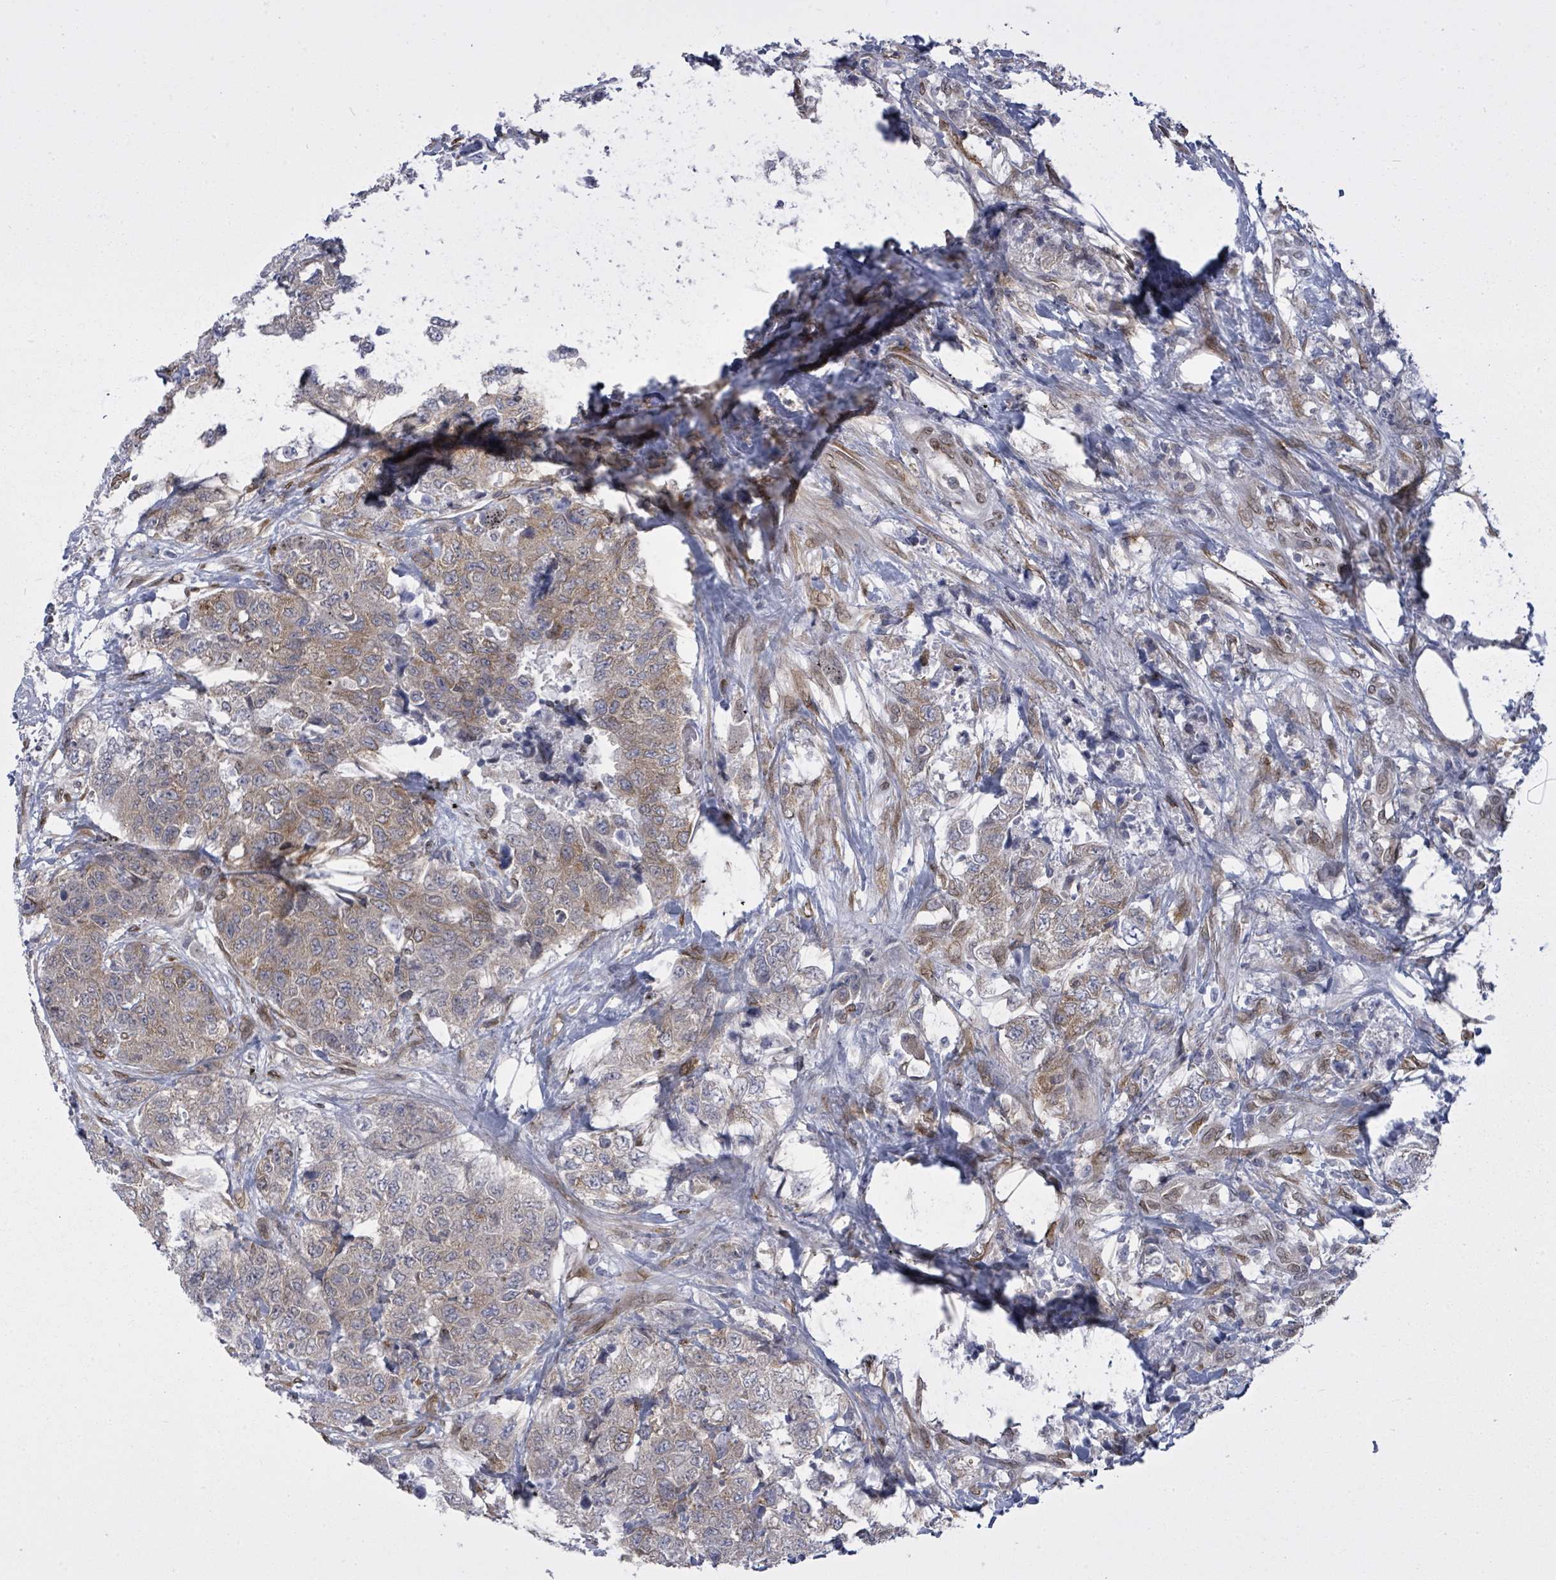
{"staining": {"intensity": "moderate", "quantity": ">75%", "location": "cytoplasmic/membranous"}, "tissue": "urothelial cancer", "cell_type": "Tumor cells", "image_type": "cancer", "snomed": [{"axis": "morphology", "description": "Urothelial carcinoma, High grade"}, {"axis": "topography", "description": "Urinary bladder"}], "caption": "About >75% of tumor cells in human high-grade urothelial carcinoma exhibit moderate cytoplasmic/membranous protein expression as visualized by brown immunohistochemical staining.", "gene": "ARFGAP1", "patient": {"sex": "female", "age": 78}}